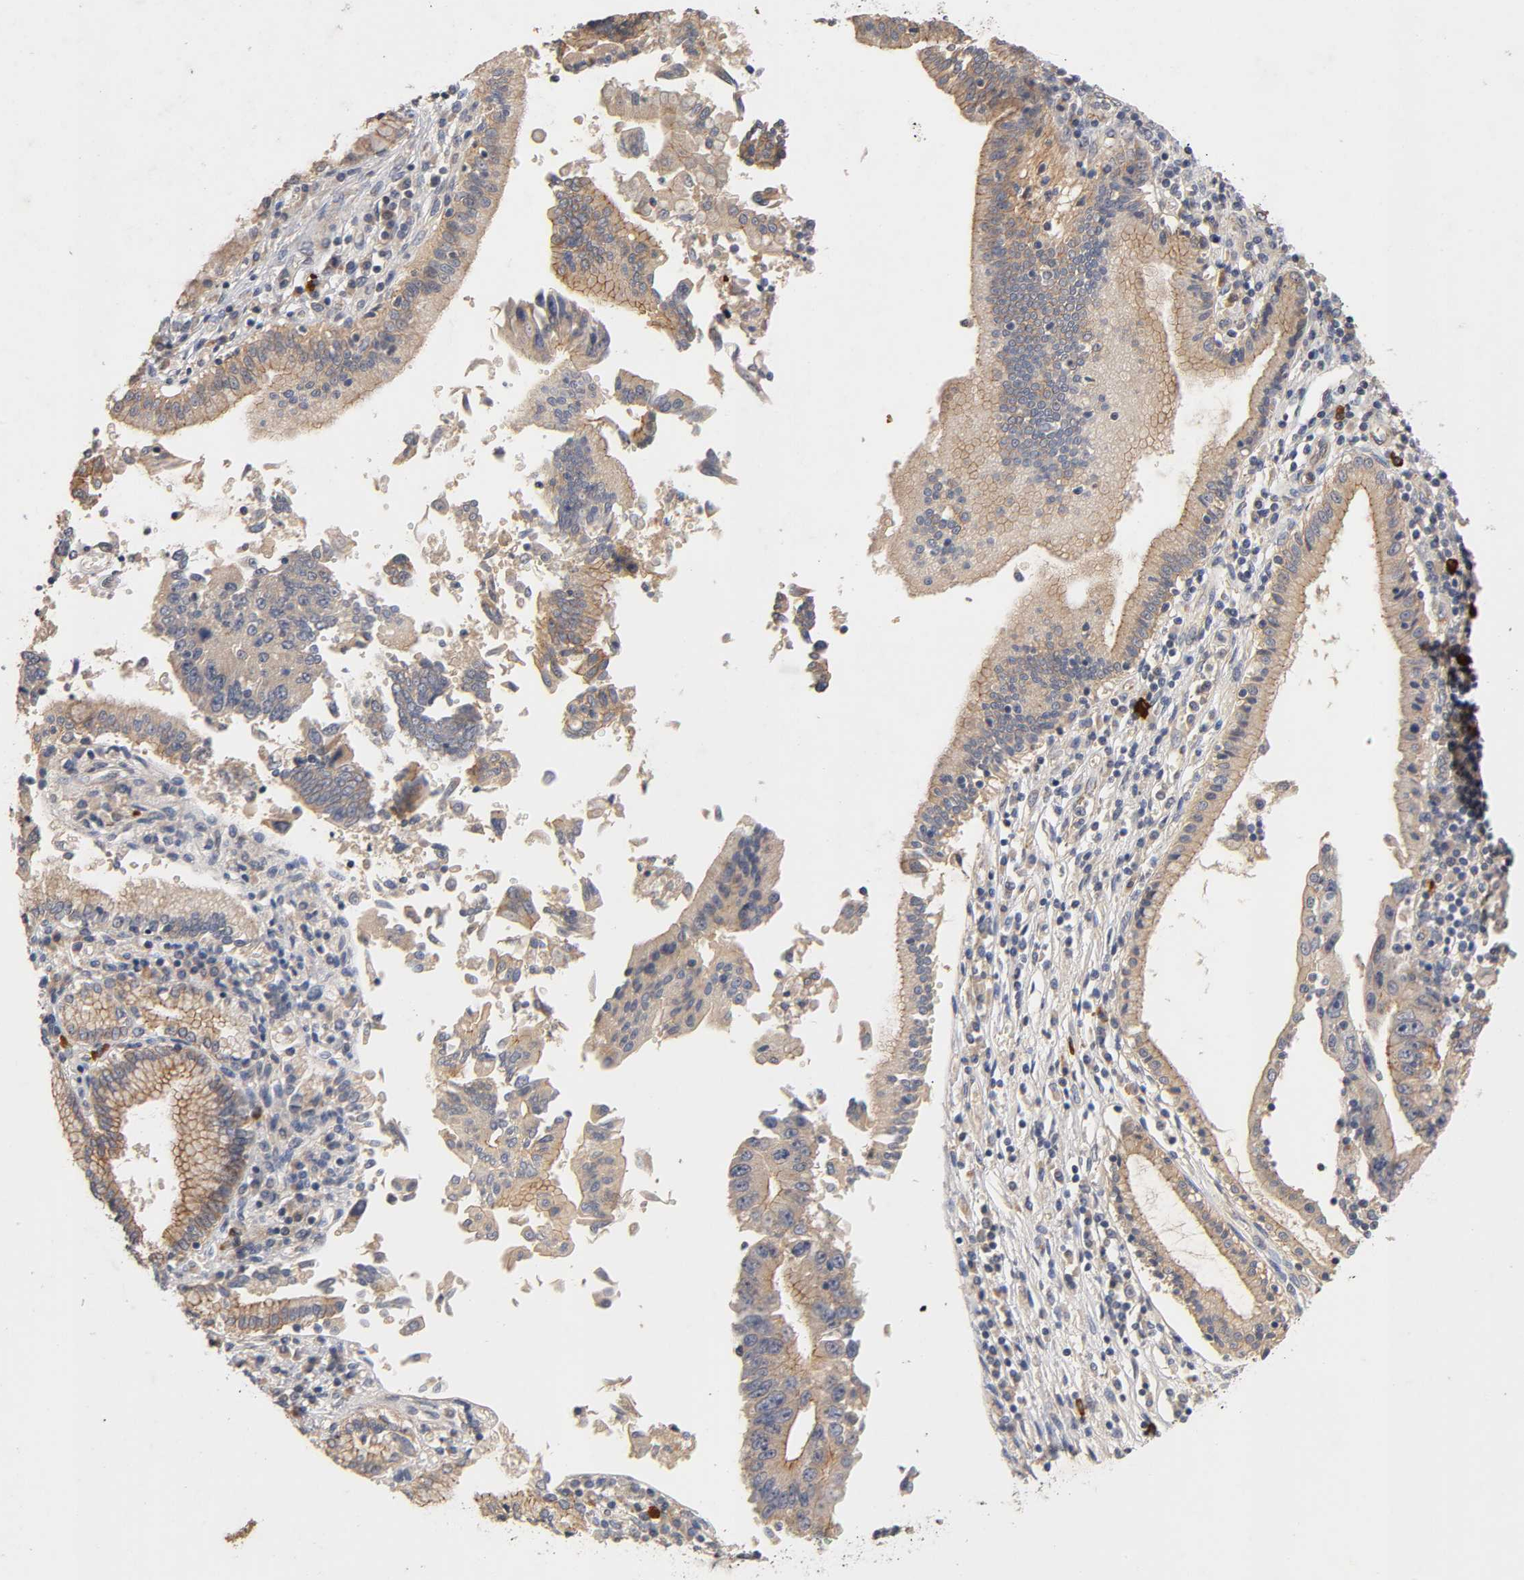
{"staining": {"intensity": "moderate", "quantity": ">75%", "location": "cytoplasmic/membranous"}, "tissue": "pancreatic cancer", "cell_type": "Tumor cells", "image_type": "cancer", "snomed": [{"axis": "morphology", "description": "Adenocarcinoma, NOS"}, {"axis": "topography", "description": "Pancreas"}], "caption": "Moderate cytoplasmic/membranous protein staining is appreciated in approximately >75% of tumor cells in adenocarcinoma (pancreatic).", "gene": "PDZD11", "patient": {"sex": "female", "age": 48}}